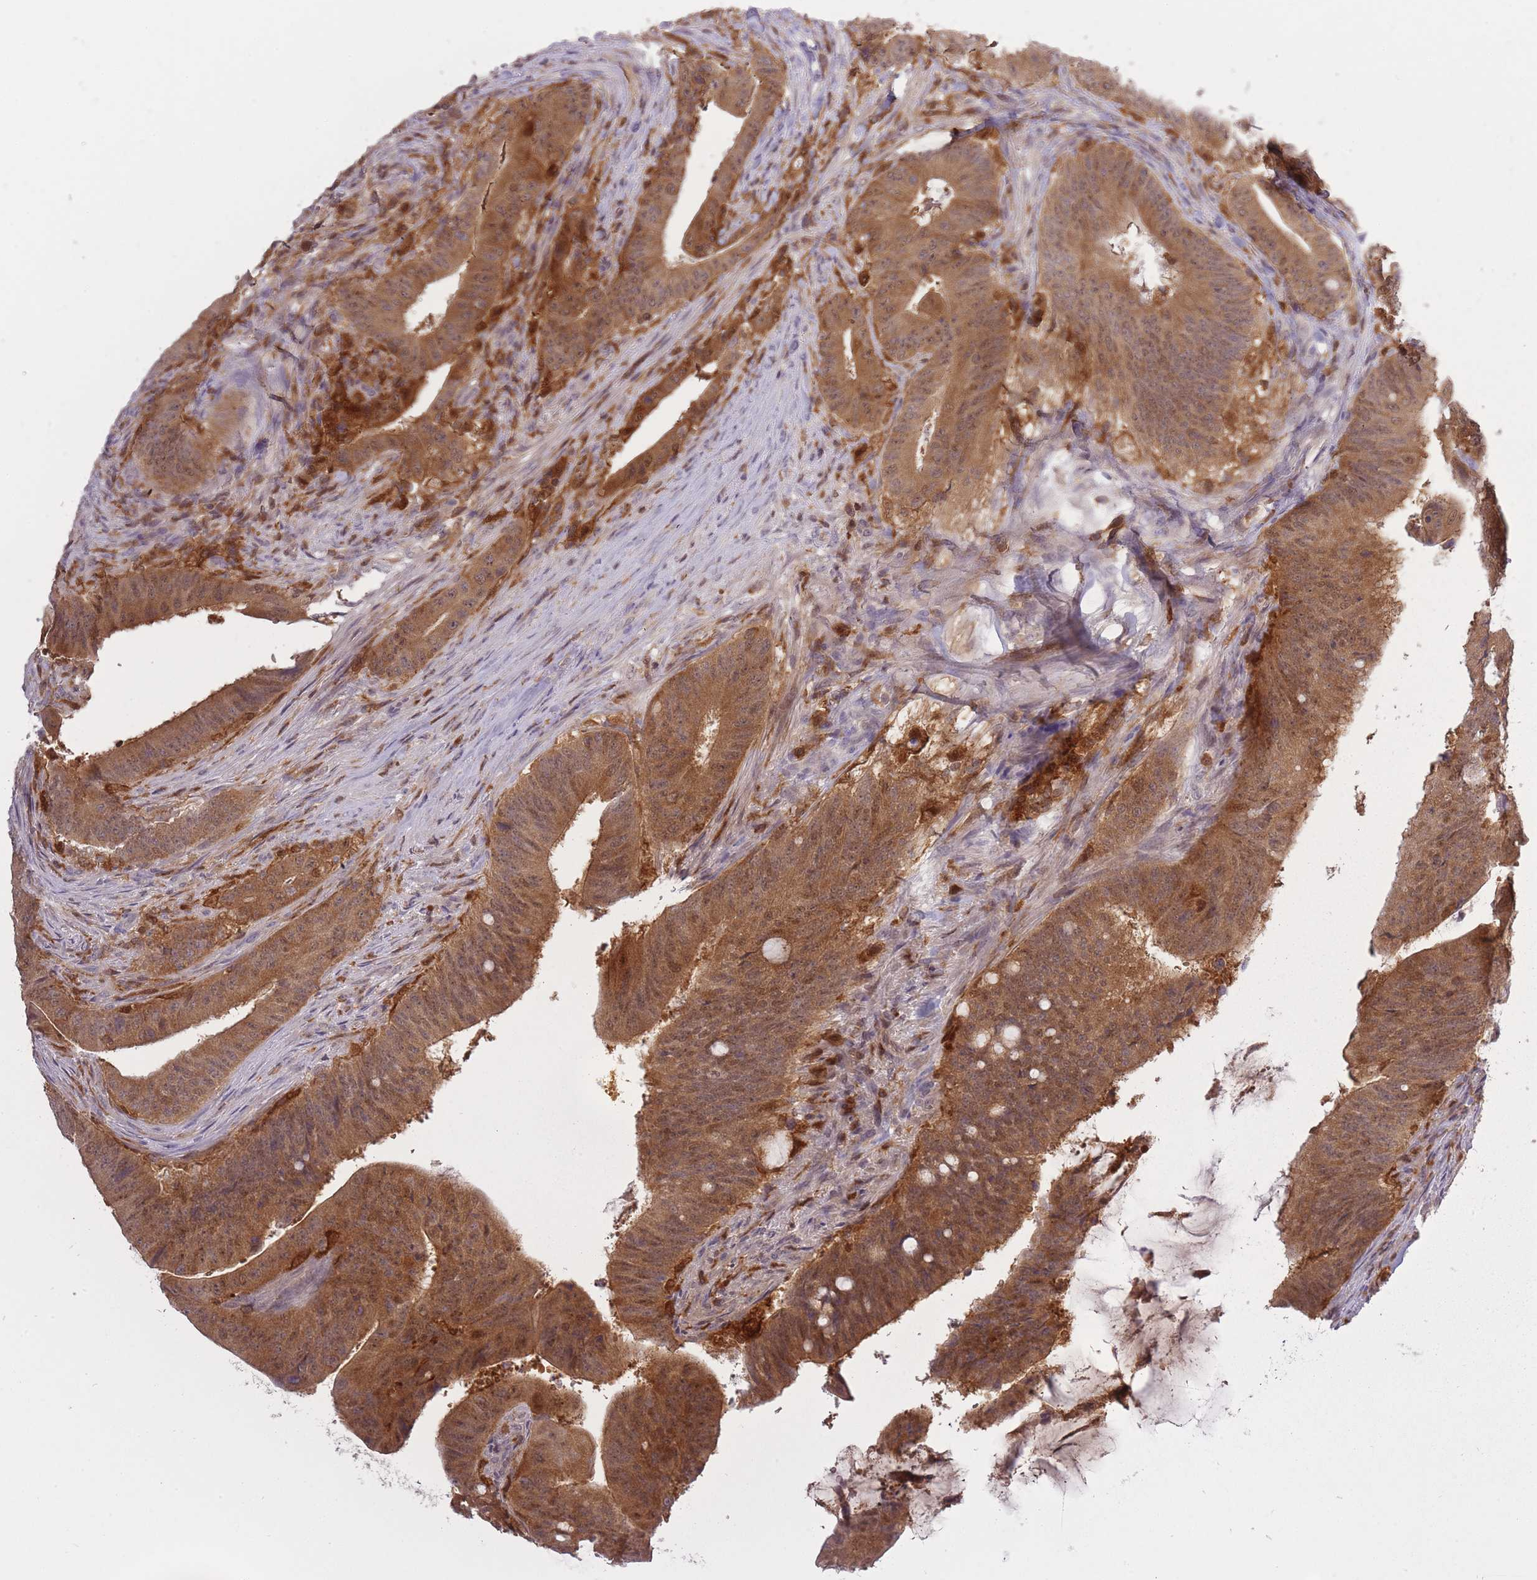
{"staining": {"intensity": "strong", "quantity": ">75%", "location": "cytoplasmic/membranous,nuclear"}, "tissue": "colorectal cancer", "cell_type": "Tumor cells", "image_type": "cancer", "snomed": [{"axis": "morphology", "description": "Adenocarcinoma, NOS"}, {"axis": "topography", "description": "Colon"}], "caption": "Strong cytoplasmic/membranous and nuclear expression for a protein is appreciated in about >75% of tumor cells of colorectal adenocarcinoma using immunohistochemistry.", "gene": "CXorf38", "patient": {"sex": "female", "age": 43}}